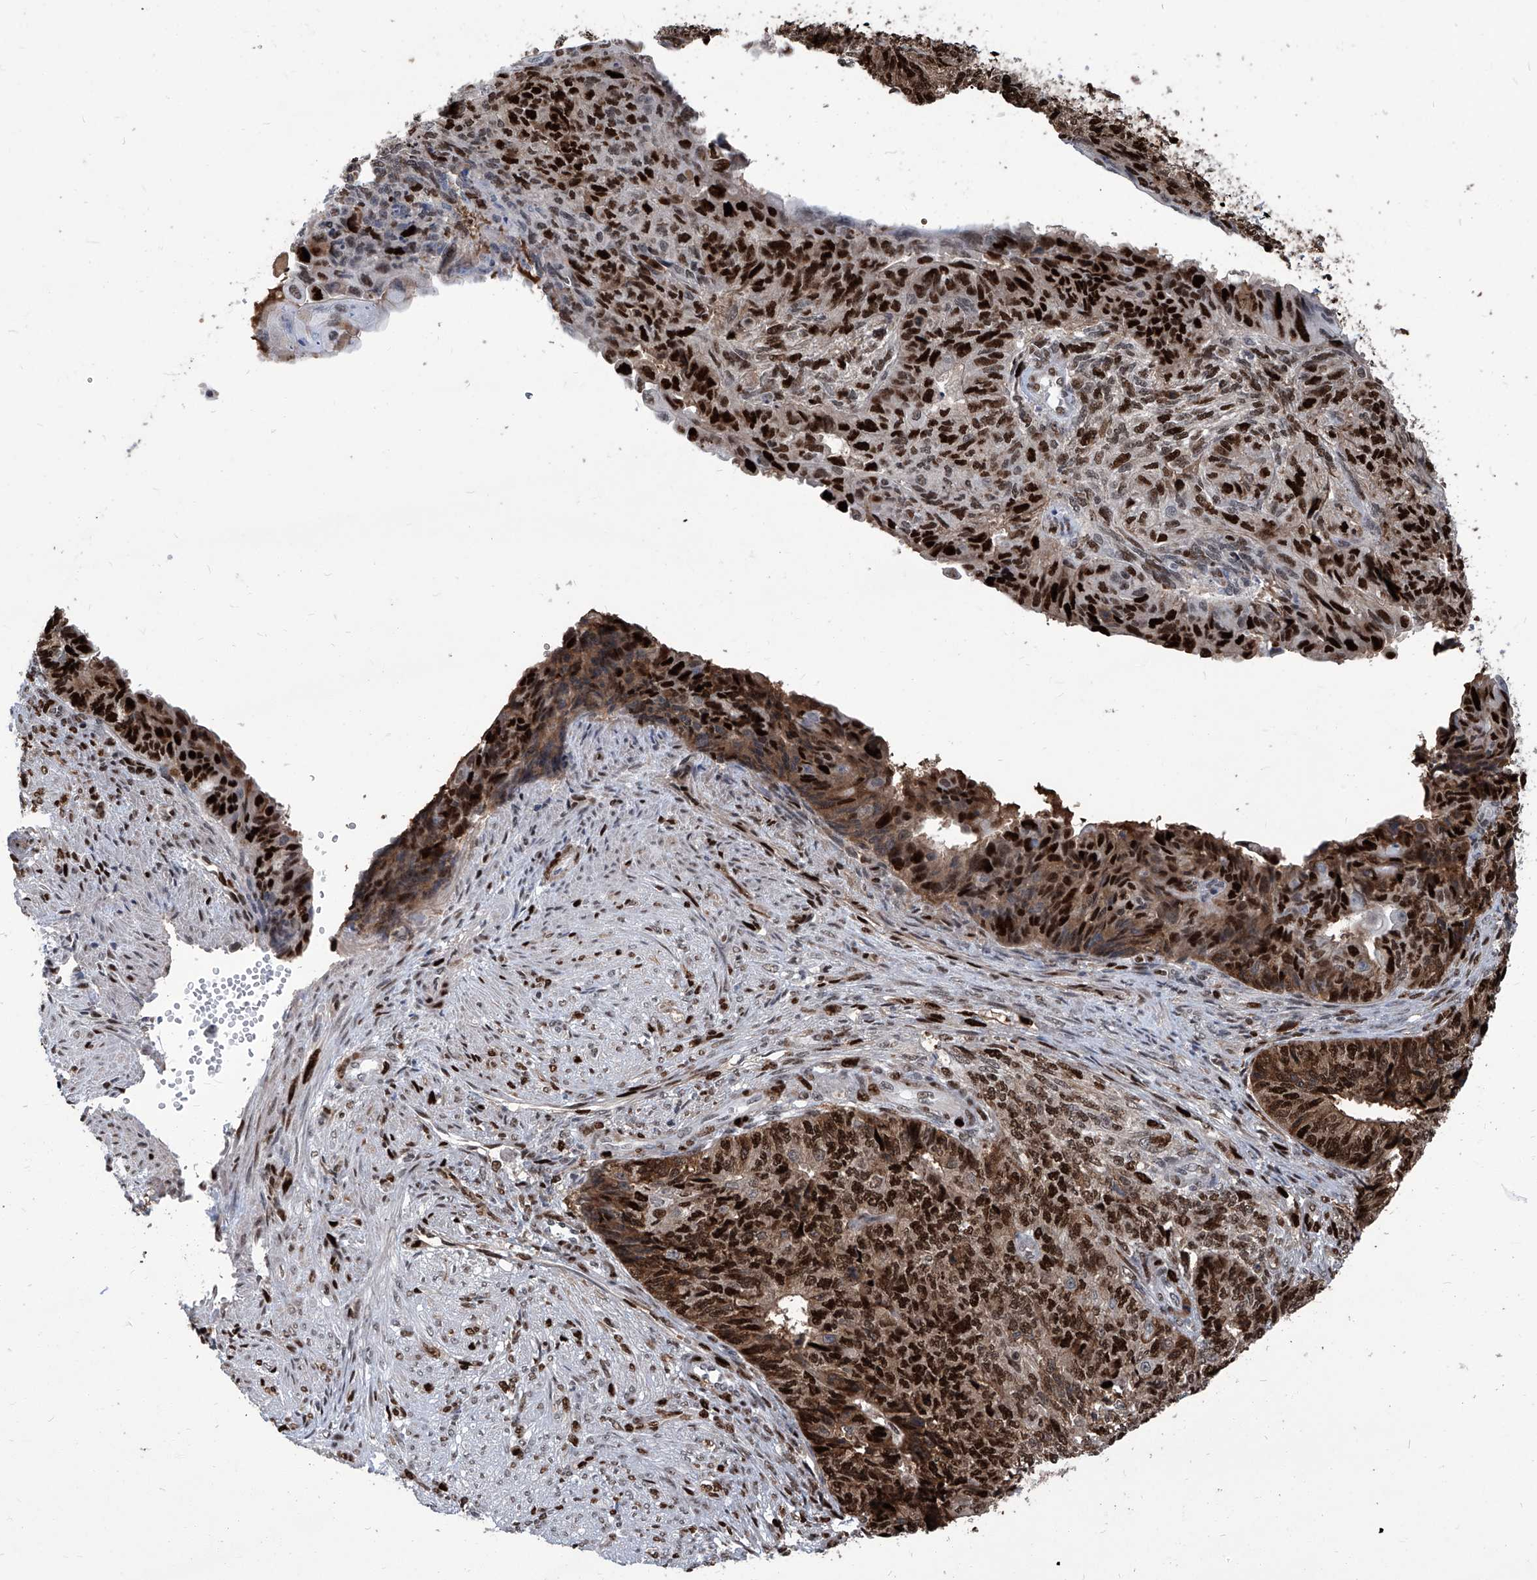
{"staining": {"intensity": "strong", "quantity": ">75%", "location": "cytoplasmic/membranous,nuclear"}, "tissue": "endometrial cancer", "cell_type": "Tumor cells", "image_type": "cancer", "snomed": [{"axis": "morphology", "description": "Adenocarcinoma, NOS"}, {"axis": "topography", "description": "Endometrium"}], "caption": "This micrograph shows immunohistochemistry (IHC) staining of endometrial cancer (adenocarcinoma), with high strong cytoplasmic/membranous and nuclear staining in about >75% of tumor cells.", "gene": "PCNA", "patient": {"sex": "female", "age": 32}}